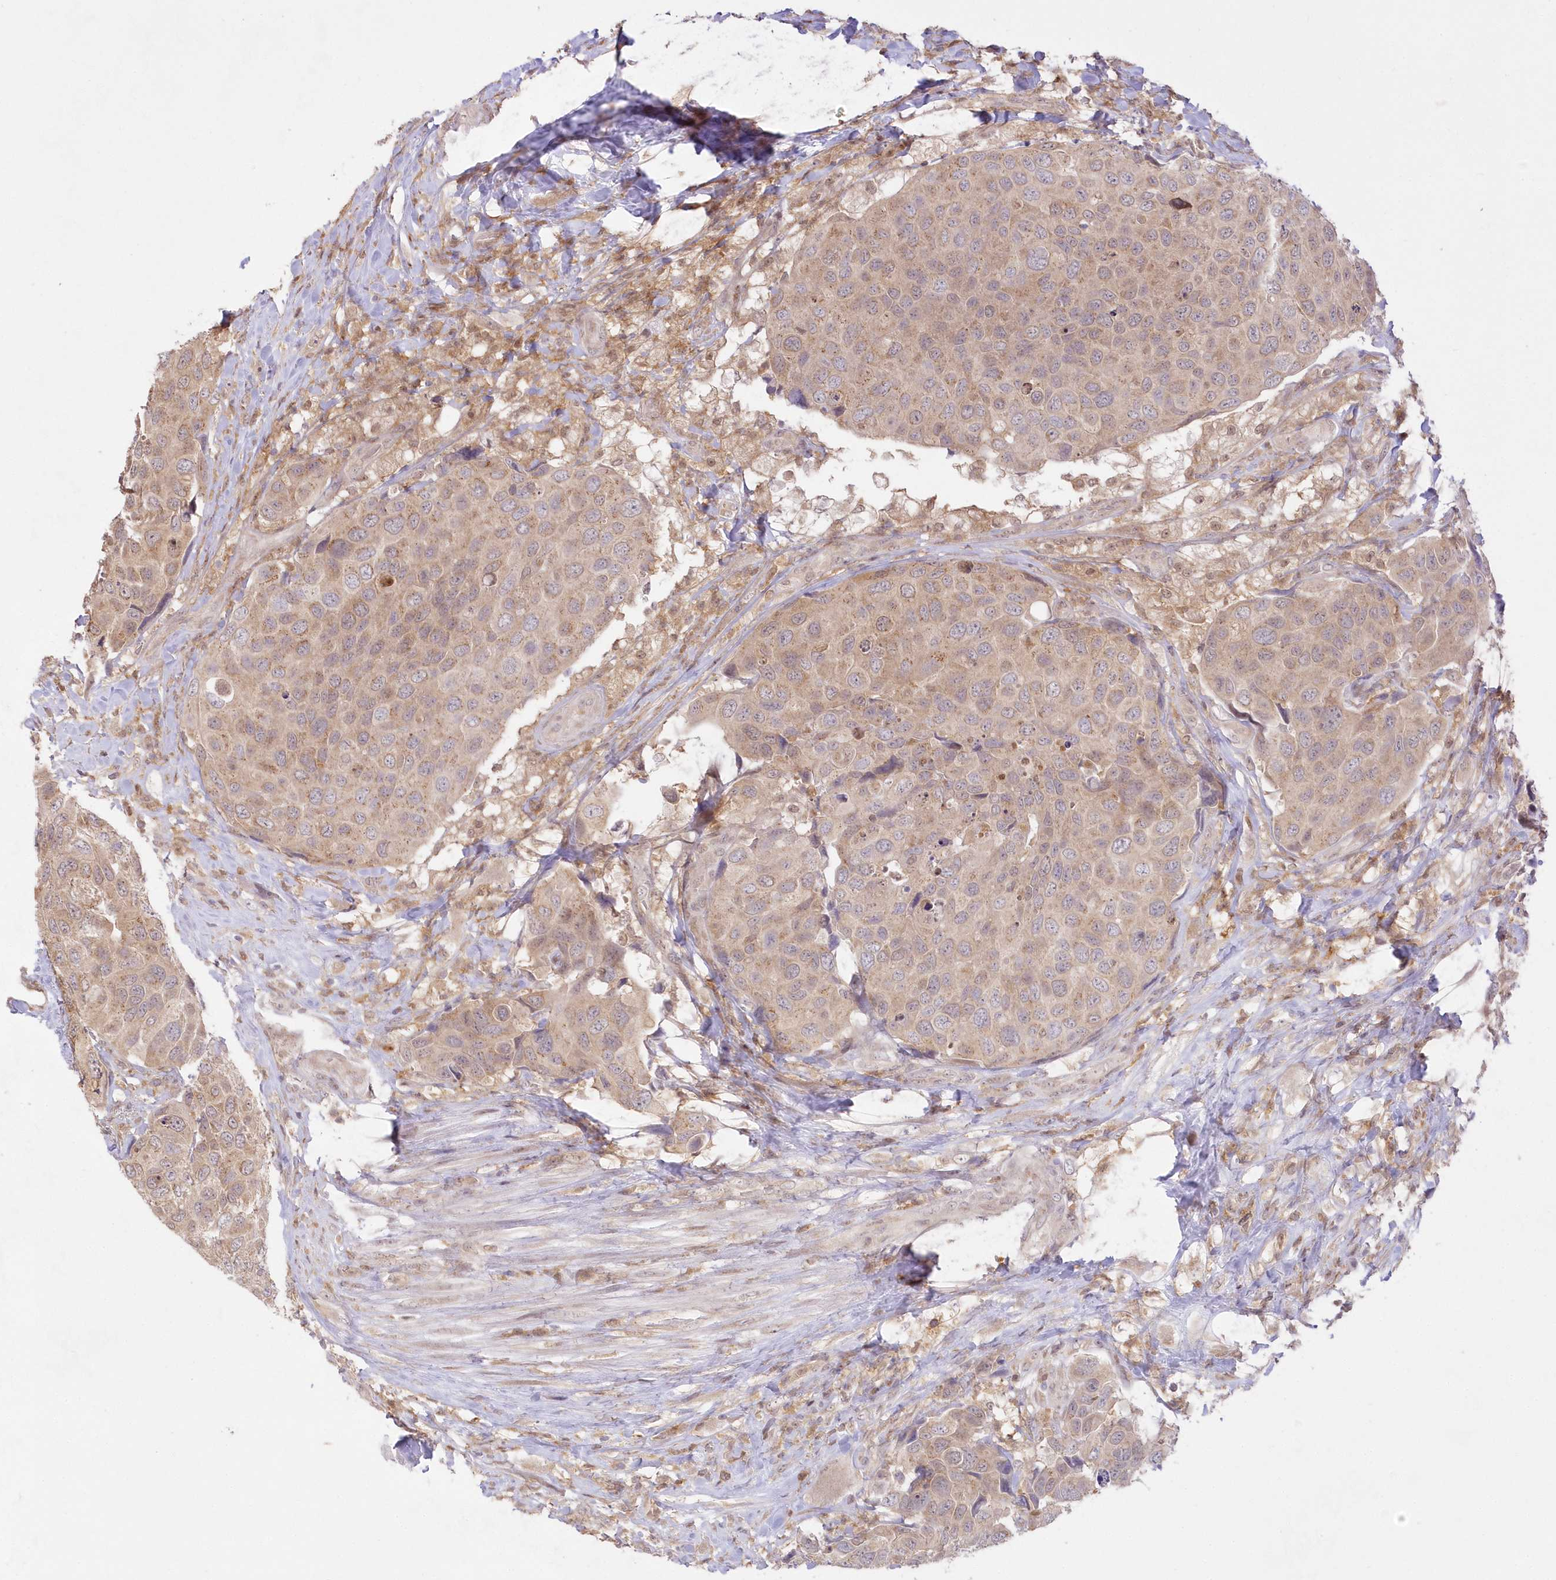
{"staining": {"intensity": "weak", "quantity": ">75%", "location": "cytoplasmic/membranous"}, "tissue": "urothelial cancer", "cell_type": "Tumor cells", "image_type": "cancer", "snomed": [{"axis": "morphology", "description": "Urothelial carcinoma, High grade"}, {"axis": "topography", "description": "Urinary bladder"}], "caption": "Weak cytoplasmic/membranous positivity for a protein is identified in about >75% of tumor cells of urothelial cancer using immunohistochemistry.", "gene": "RNPEP", "patient": {"sex": "male", "age": 74}}